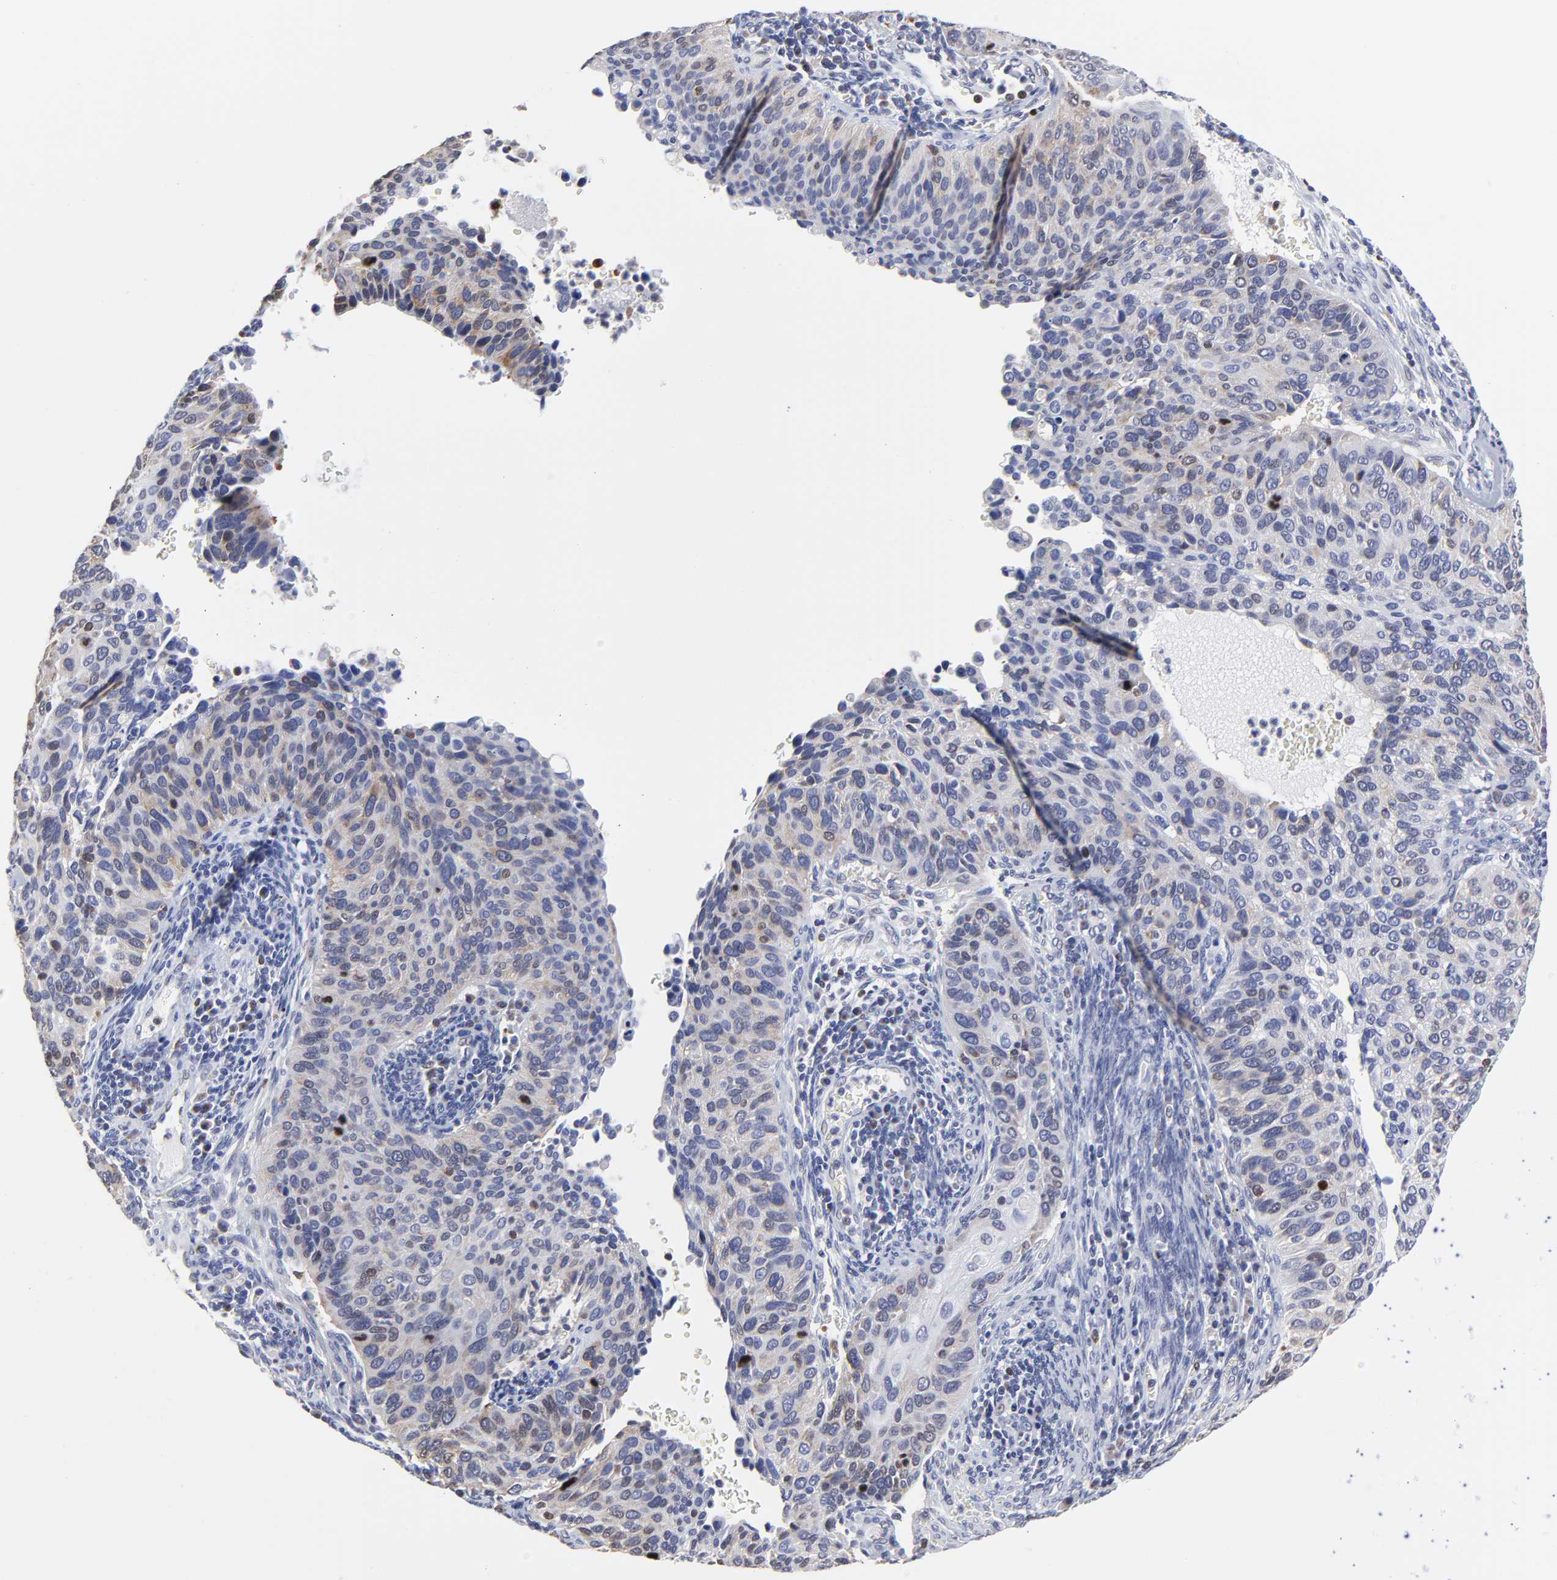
{"staining": {"intensity": "weak", "quantity": "<25%", "location": "cytoplasmic/membranous"}, "tissue": "cervical cancer", "cell_type": "Tumor cells", "image_type": "cancer", "snomed": [{"axis": "morphology", "description": "Adenocarcinoma, NOS"}, {"axis": "topography", "description": "Cervix"}], "caption": "IHC image of neoplastic tissue: cervical cancer stained with DAB shows no significant protein staining in tumor cells.", "gene": "NCAPH", "patient": {"sex": "female", "age": 29}}